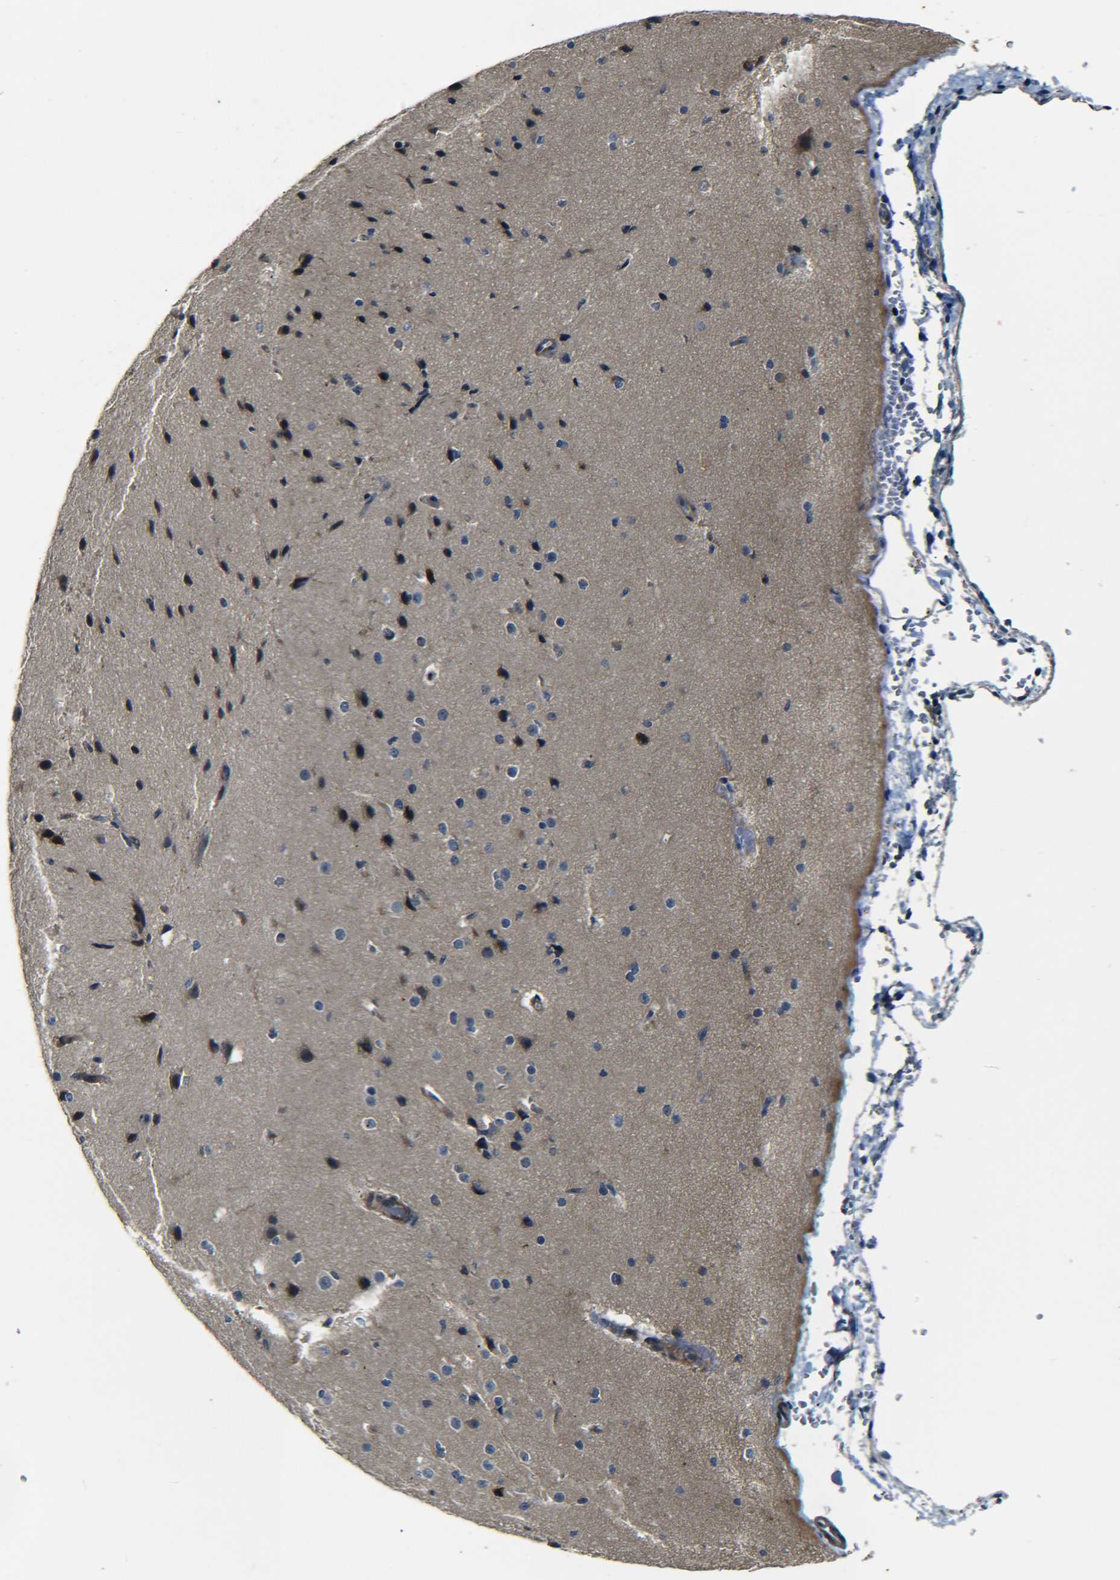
{"staining": {"intensity": "weak", "quantity": "25%-75%", "location": "cytoplasmic/membranous"}, "tissue": "cerebral cortex", "cell_type": "Endothelial cells", "image_type": "normal", "snomed": [{"axis": "morphology", "description": "Normal tissue, NOS"}, {"axis": "morphology", "description": "Developmental malformation"}, {"axis": "topography", "description": "Cerebral cortex"}], "caption": "DAB (3,3'-diaminobenzidine) immunohistochemical staining of benign cerebral cortex reveals weak cytoplasmic/membranous protein staining in approximately 25%-75% of endothelial cells. (IHC, brightfield microscopy, high magnification).", "gene": "MEIS1", "patient": {"sex": "female", "age": 30}}